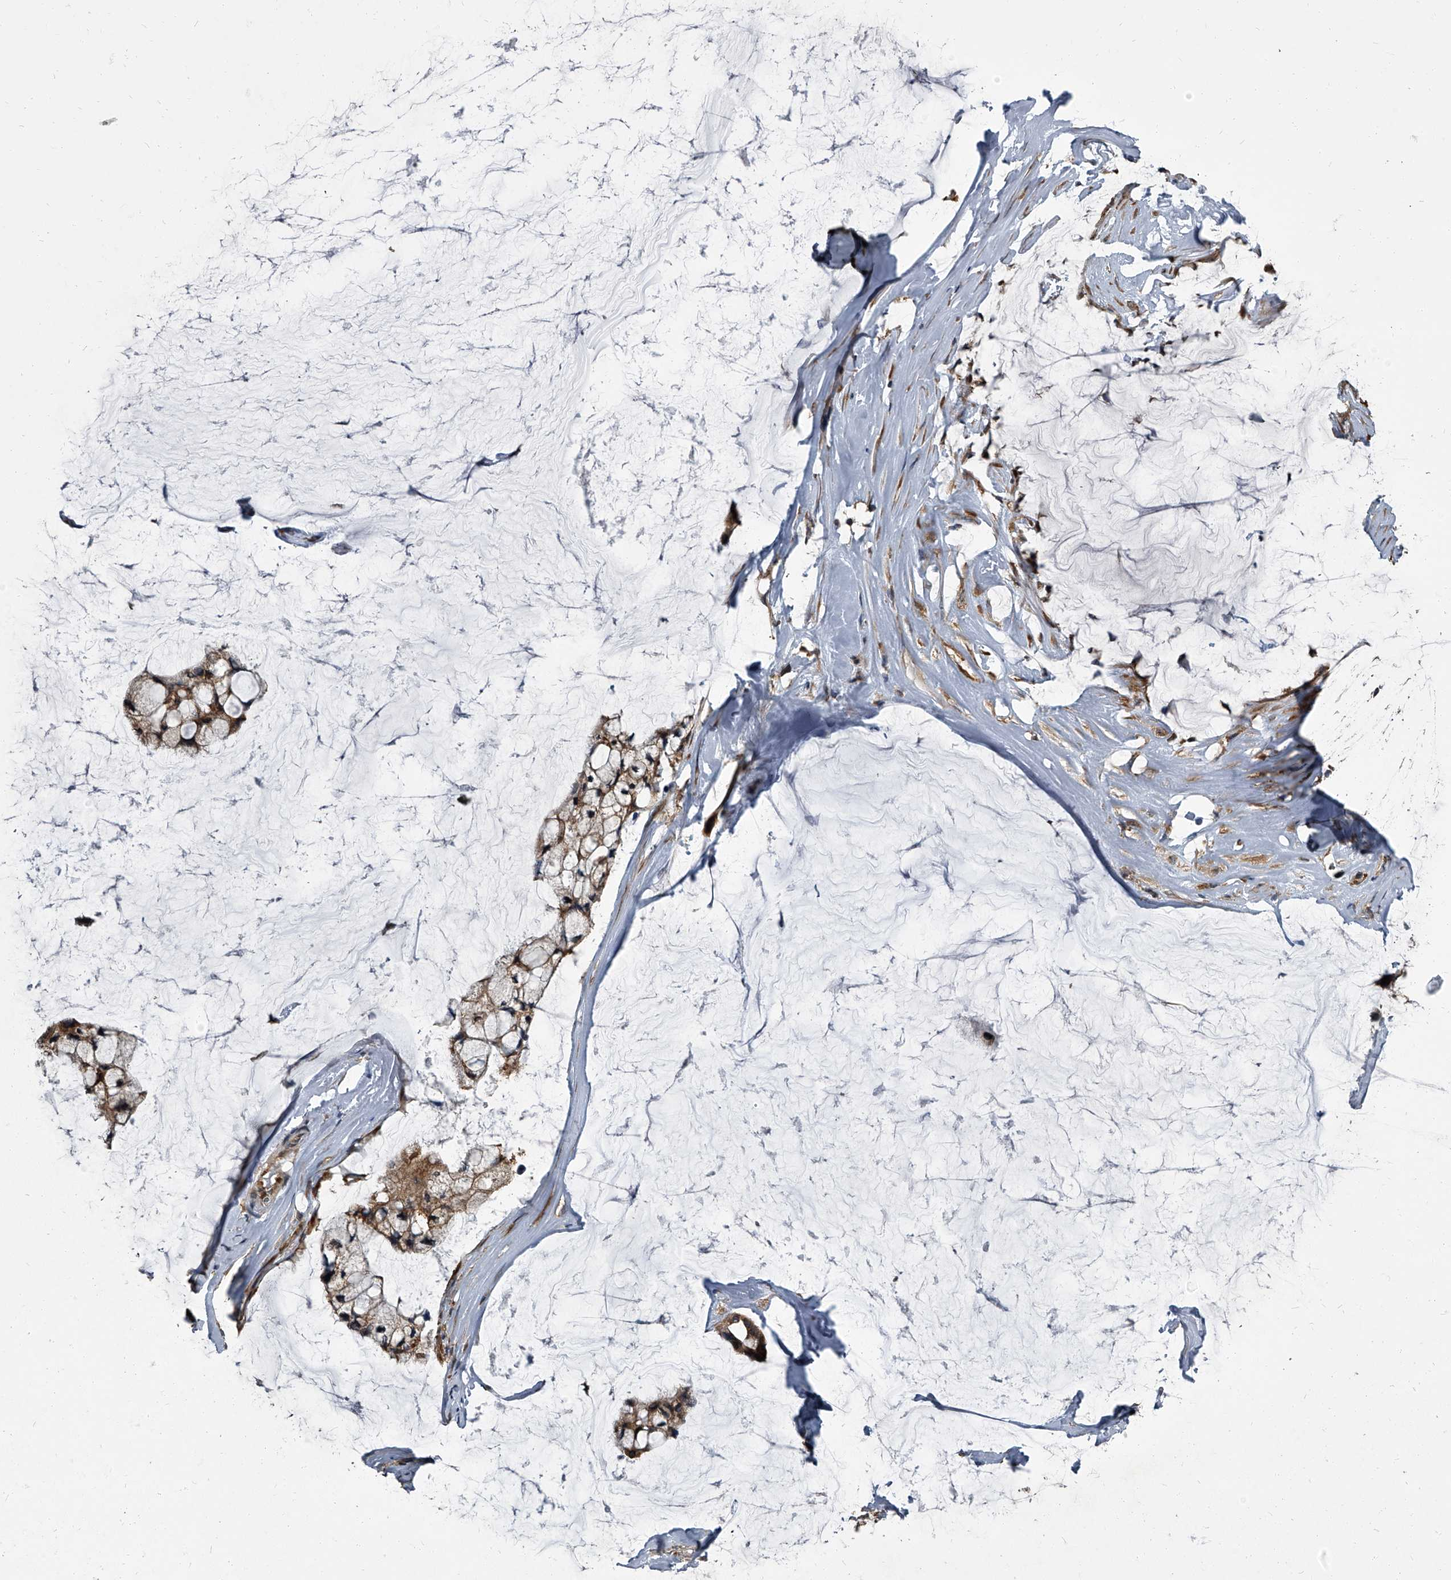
{"staining": {"intensity": "moderate", "quantity": ">75%", "location": "cytoplasmic/membranous"}, "tissue": "ovarian cancer", "cell_type": "Tumor cells", "image_type": "cancer", "snomed": [{"axis": "morphology", "description": "Cystadenocarcinoma, mucinous, NOS"}, {"axis": "topography", "description": "Ovary"}], "caption": "Ovarian cancer (mucinous cystadenocarcinoma) stained for a protein shows moderate cytoplasmic/membranous positivity in tumor cells.", "gene": "CDV3", "patient": {"sex": "female", "age": 39}}